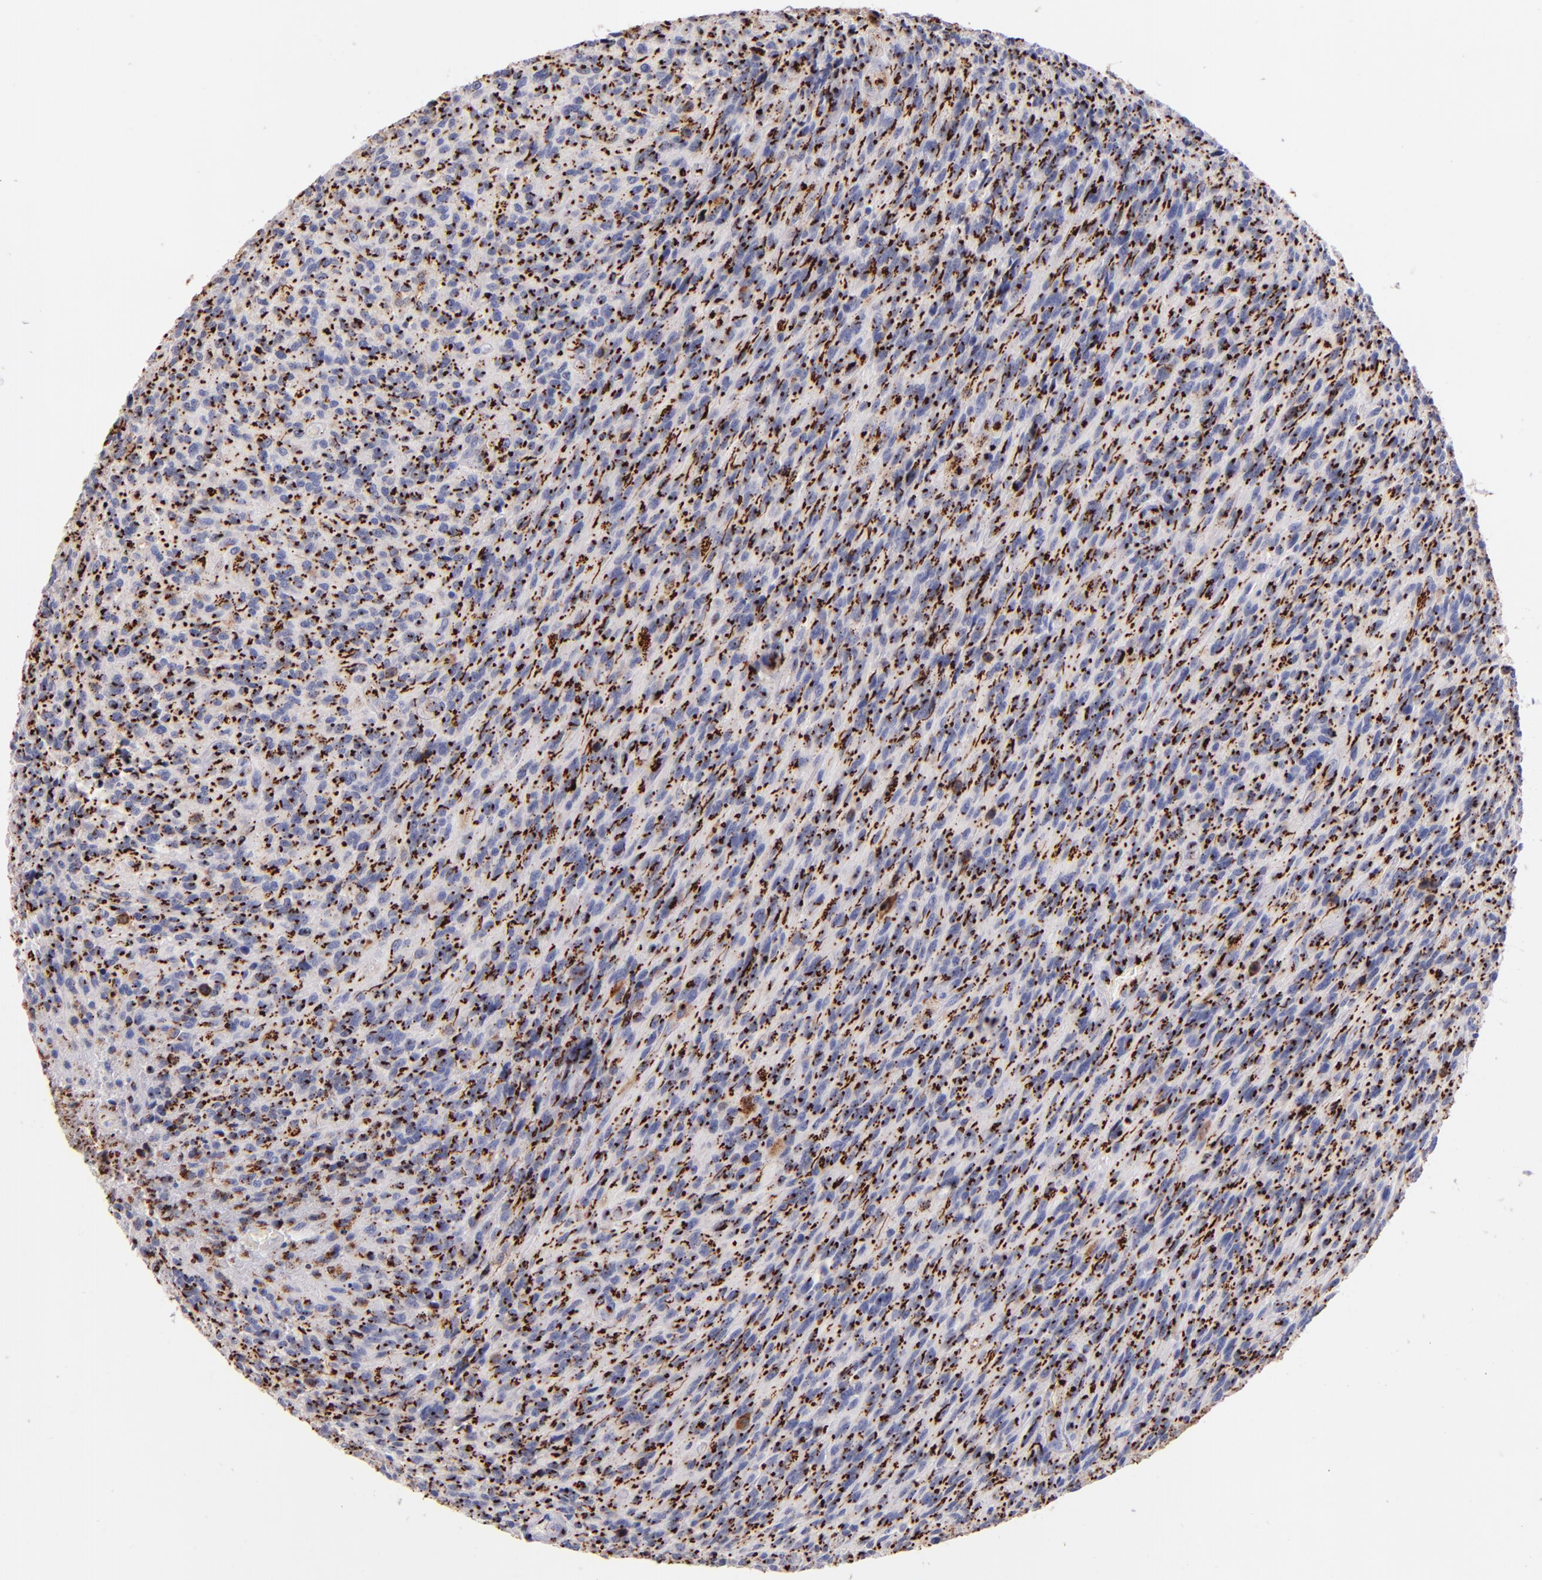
{"staining": {"intensity": "strong", "quantity": ">75%", "location": "cytoplasmic/membranous"}, "tissue": "glioma", "cell_type": "Tumor cells", "image_type": "cancer", "snomed": [{"axis": "morphology", "description": "Normal tissue, NOS"}, {"axis": "morphology", "description": "Glioma, malignant, High grade"}, {"axis": "topography", "description": "Cerebral cortex"}], "caption": "Glioma stained for a protein exhibits strong cytoplasmic/membranous positivity in tumor cells.", "gene": "GOLIM4", "patient": {"sex": "male", "age": 56}}